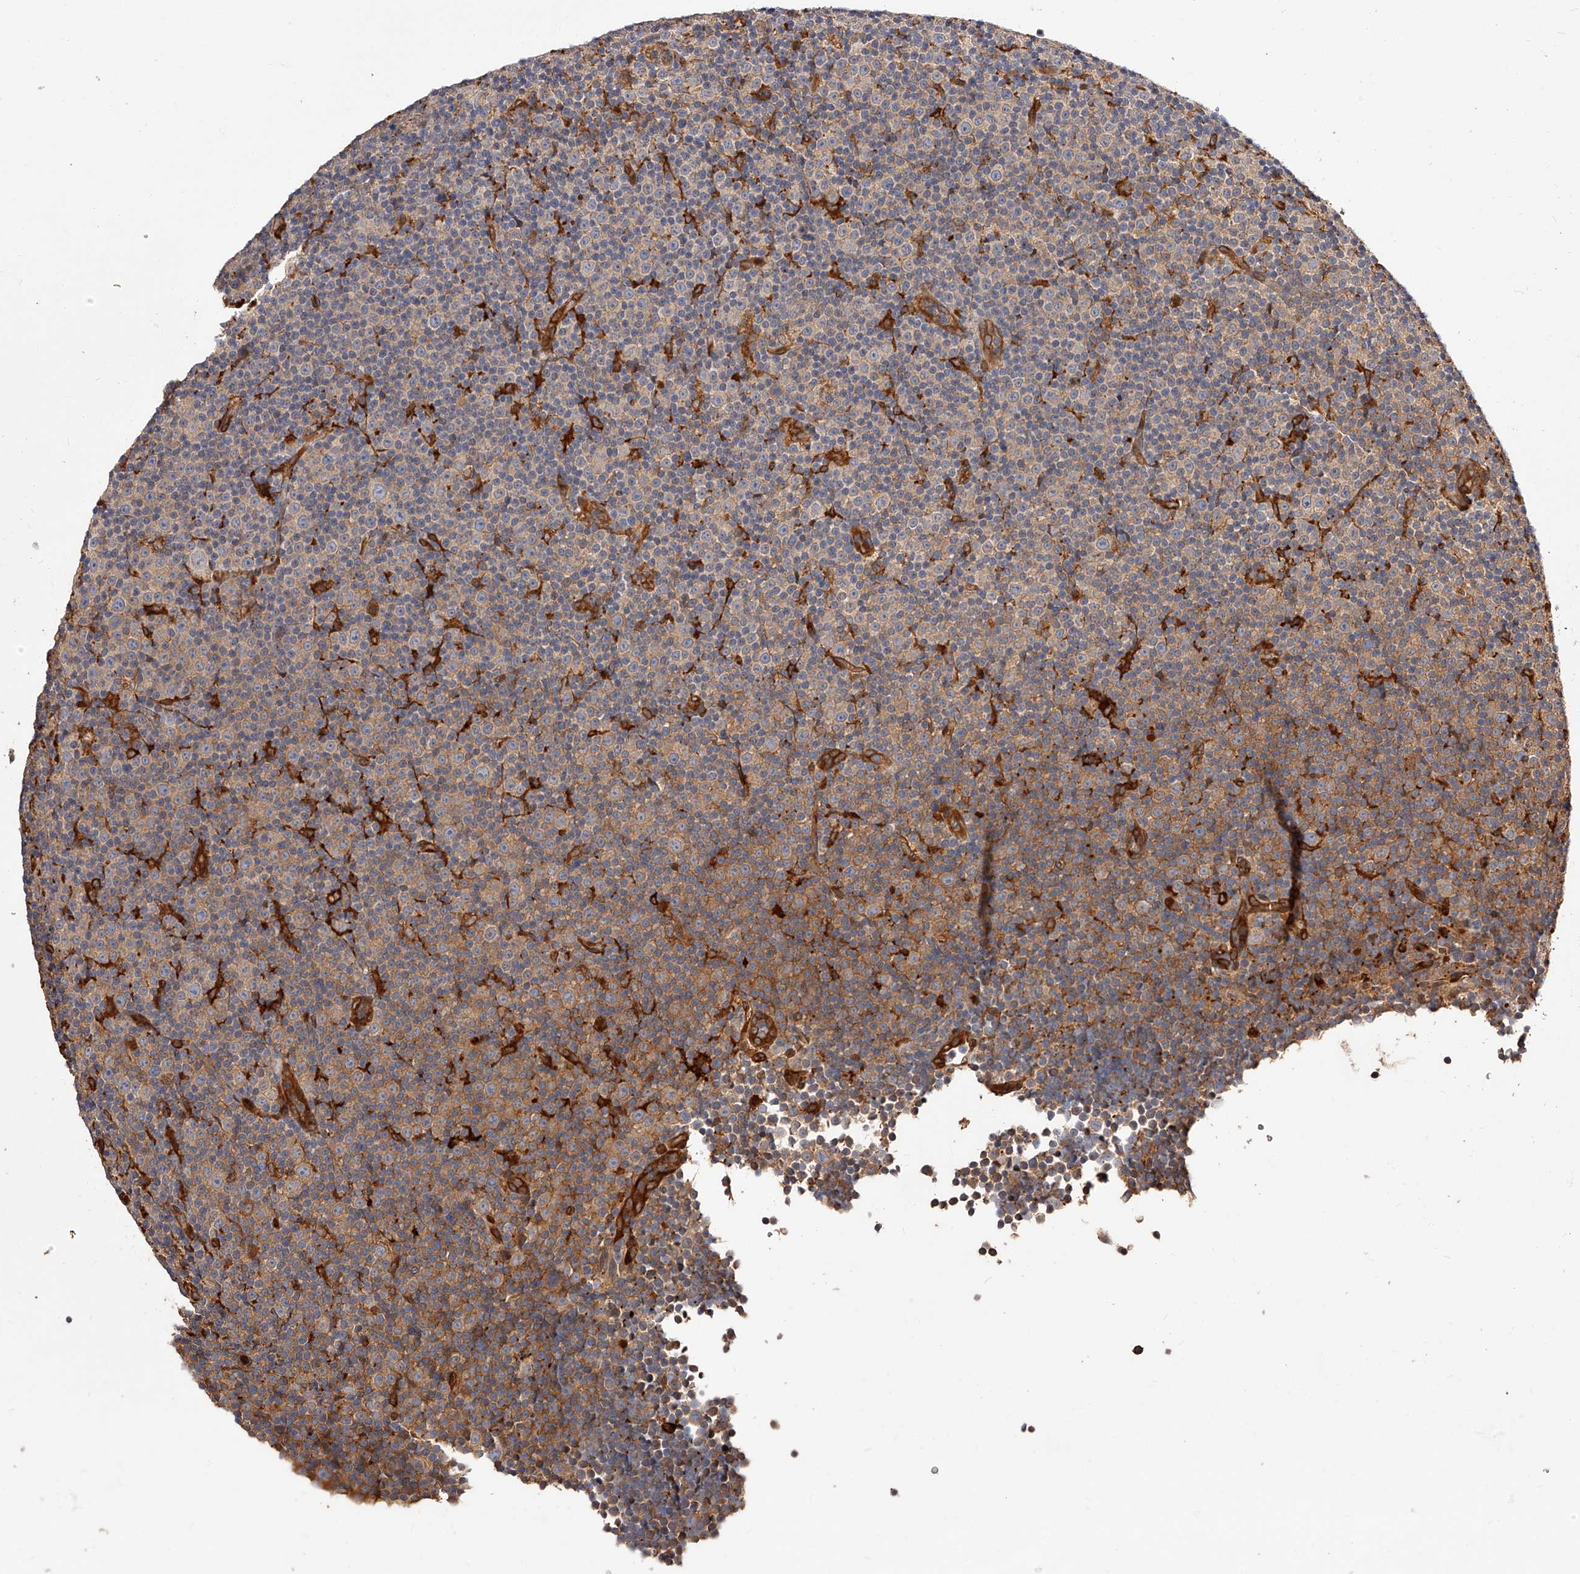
{"staining": {"intensity": "moderate", "quantity": "25%-75%", "location": "cytoplasmic/membranous"}, "tissue": "lymphoma", "cell_type": "Tumor cells", "image_type": "cancer", "snomed": [{"axis": "morphology", "description": "Malignant lymphoma, non-Hodgkin's type, Low grade"}, {"axis": "topography", "description": "Lymph node"}], "caption": "The immunohistochemical stain highlights moderate cytoplasmic/membranous staining in tumor cells of low-grade malignant lymphoma, non-Hodgkin's type tissue.", "gene": "LAP3", "patient": {"sex": "female", "age": 67}}